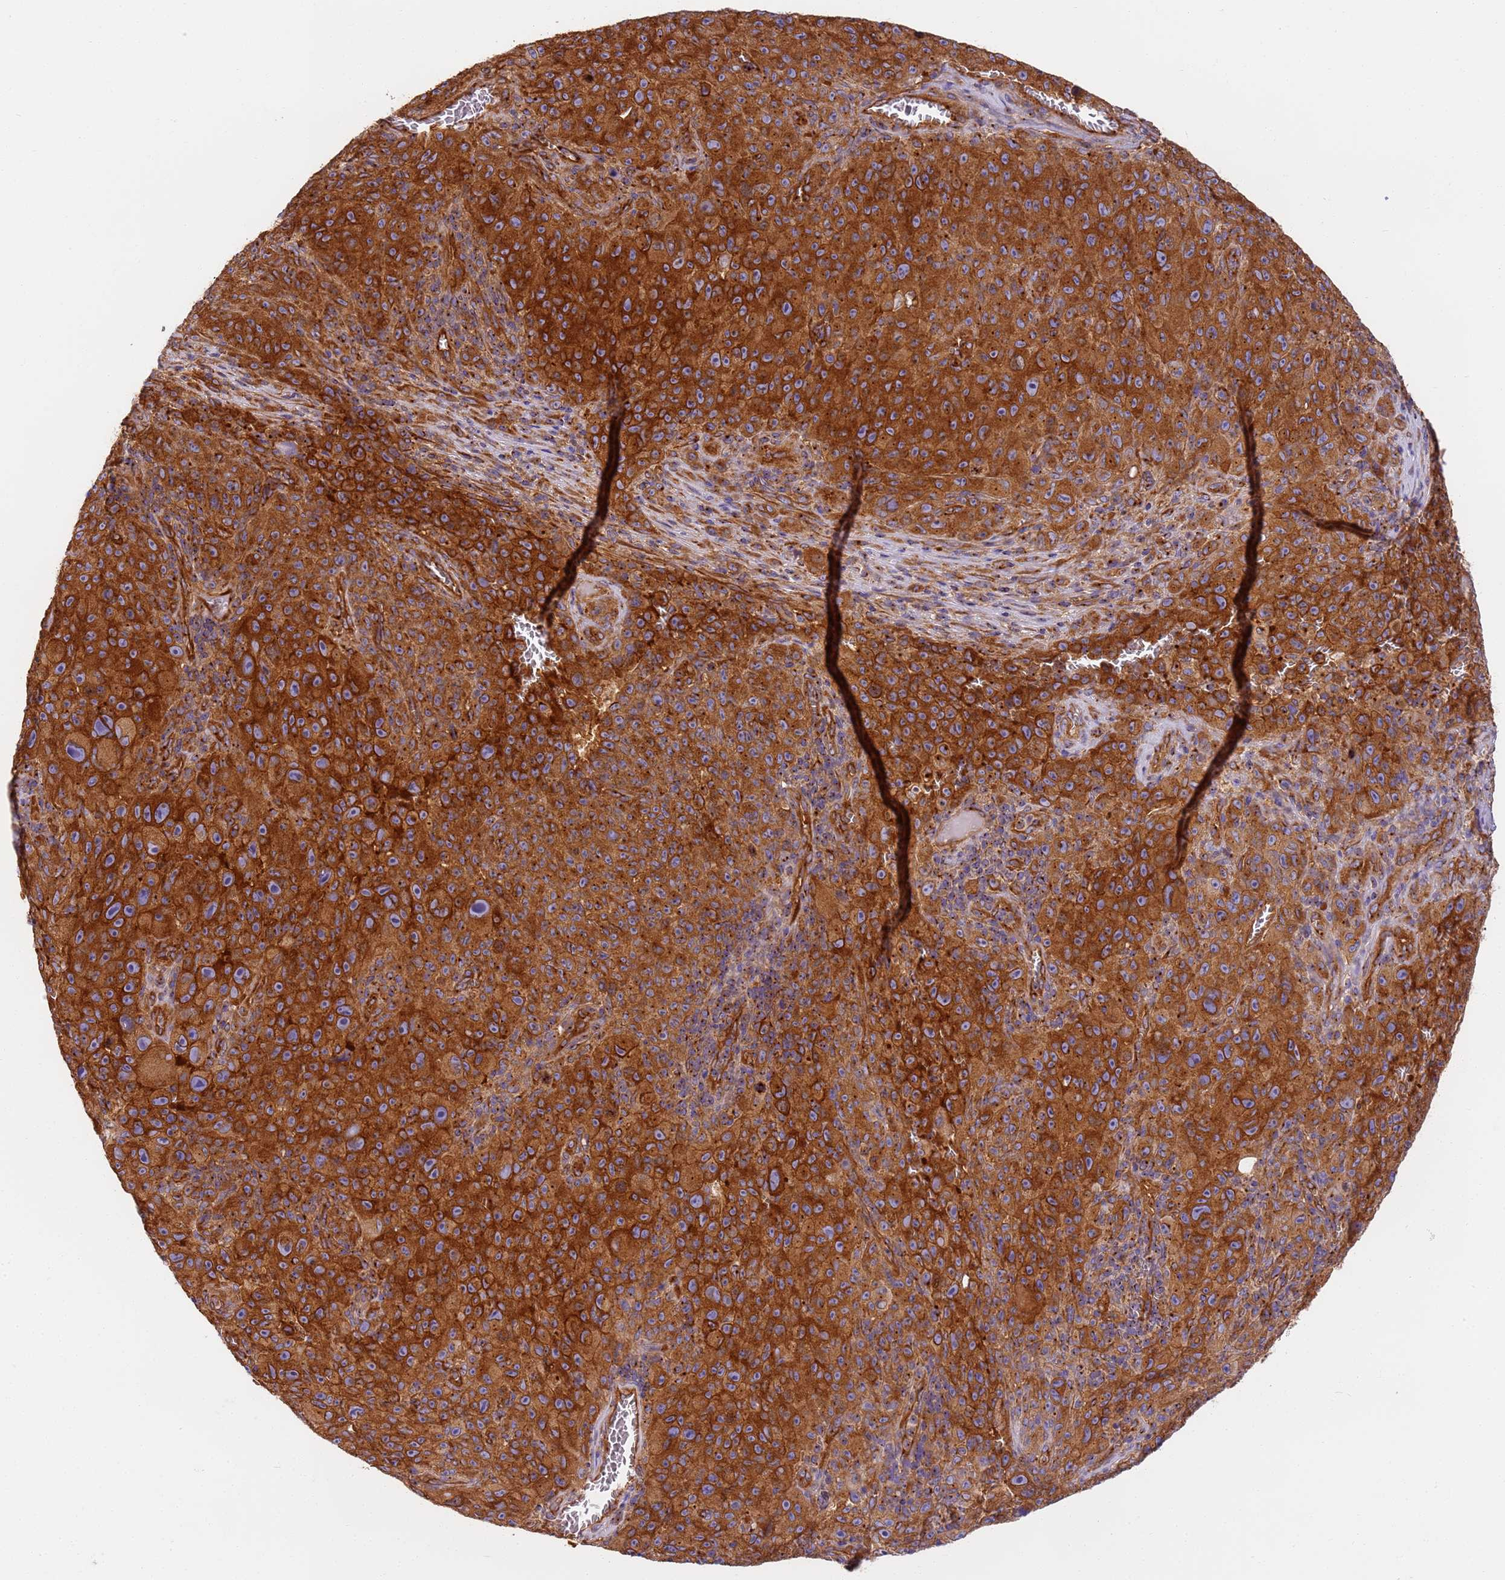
{"staining": {"intensity": "strong", "quantity": ">75%", "location": "cytoplasmic/membranous"}, "tissue": "melanoma", "cell_type": "Tumor cells", "image_type": "cancer", "snomed": [{"axis": "morphology", "description": "Malignant melanoma, NOS"}, {"axis": "topography", "description": "Skin"}], "caption": "This micrograph shows immunohistochemistry (IHC) staining of malignant melanoma, with high strong cytoplasmic/membranous positivity in approximately >75% of tumor cells.", "gene": "DYNC1I2", "patient": {"sex": "female", "age": 82}}